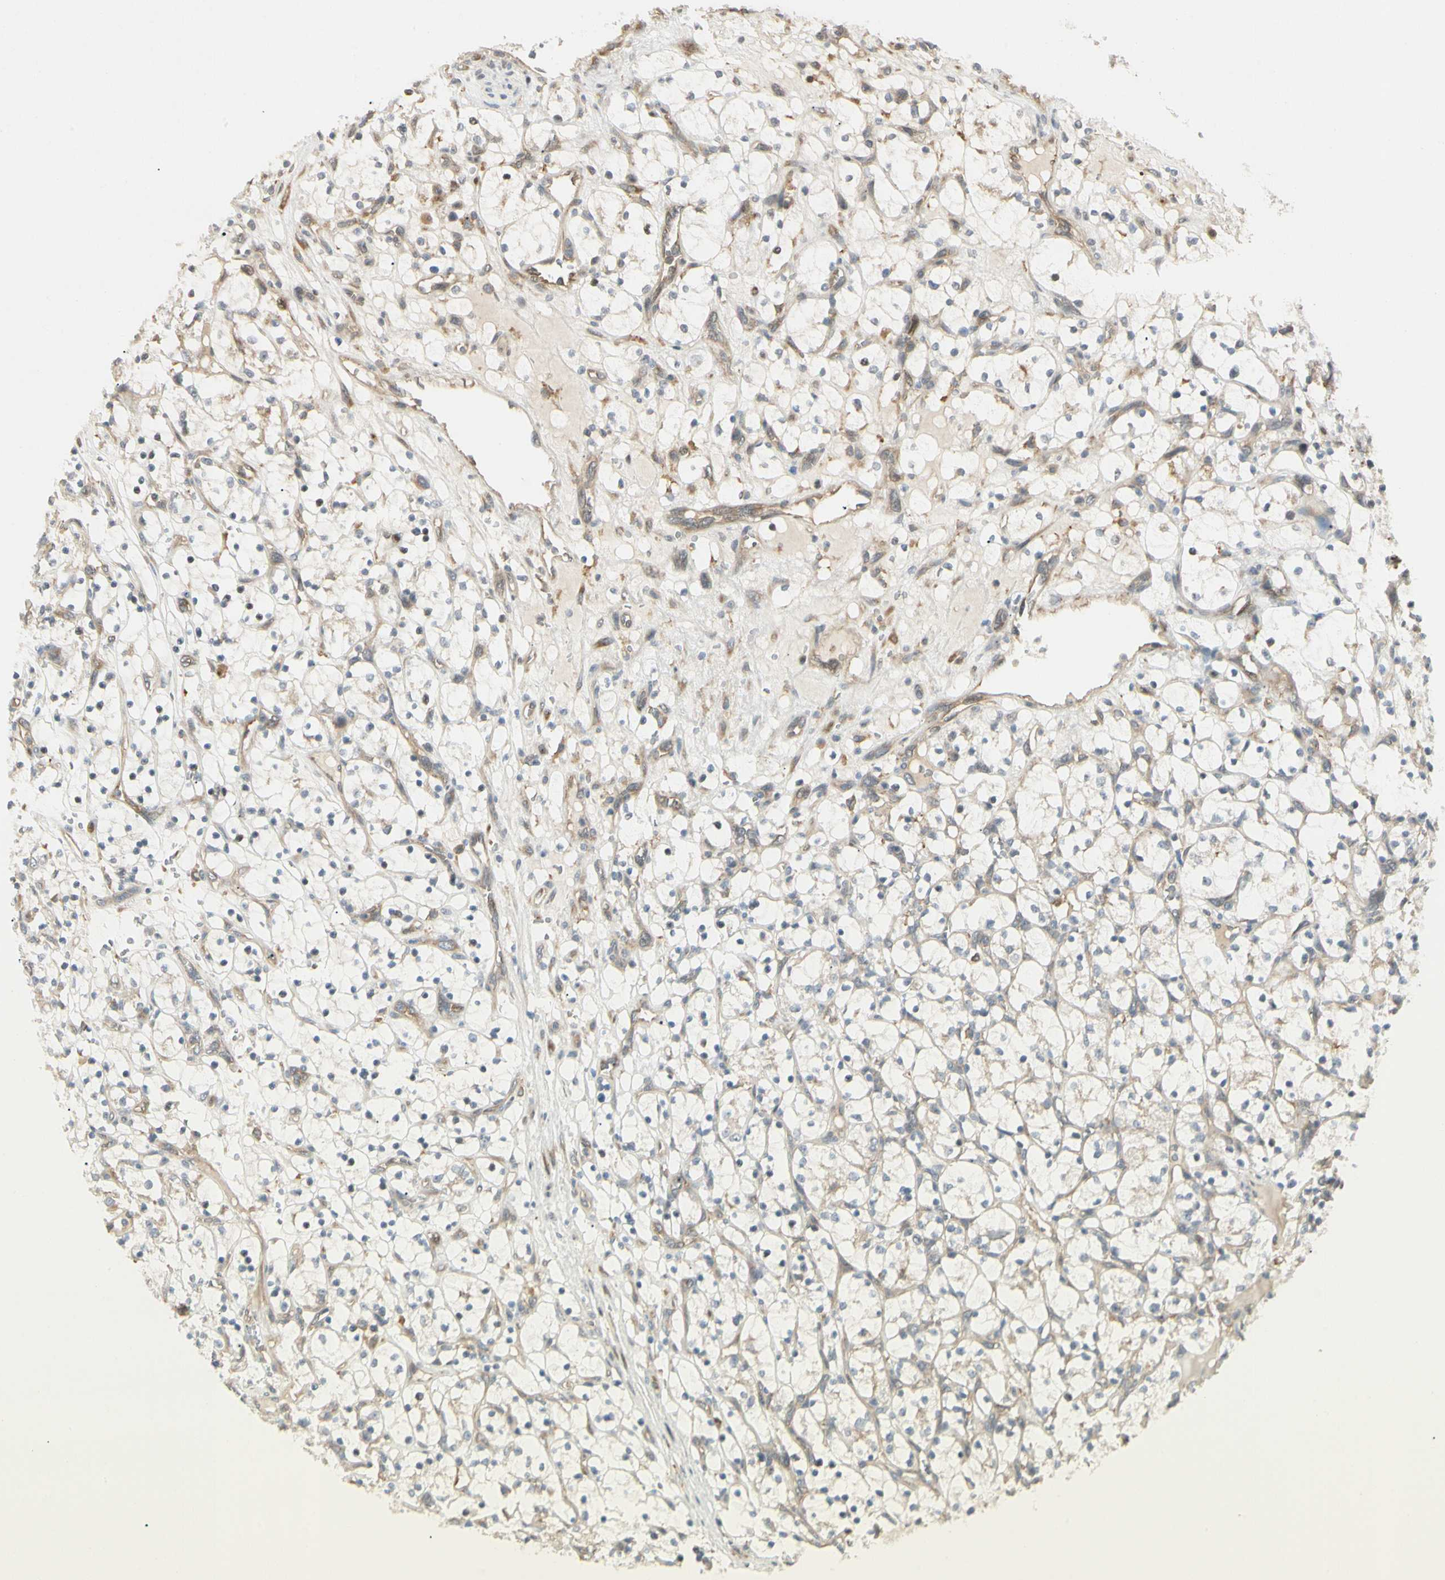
{"staining": {"intensity": "negative", "quantity": "none", "location": "none"}, "tissue": "renal cancer", "cell_type": "Tumor cells", "image_type": "cancer", "snomed": [{"axis": "morphology", "description": "Adenocarcinoma, NOS"}, {"axis": "topography", "description": "Kidney"}], "caption": "The micrograph demonstrates no staining of tumor cells in renal cancer.", "gene": "FNDC3B", "patient": {"sex": "female", "age": 69}}